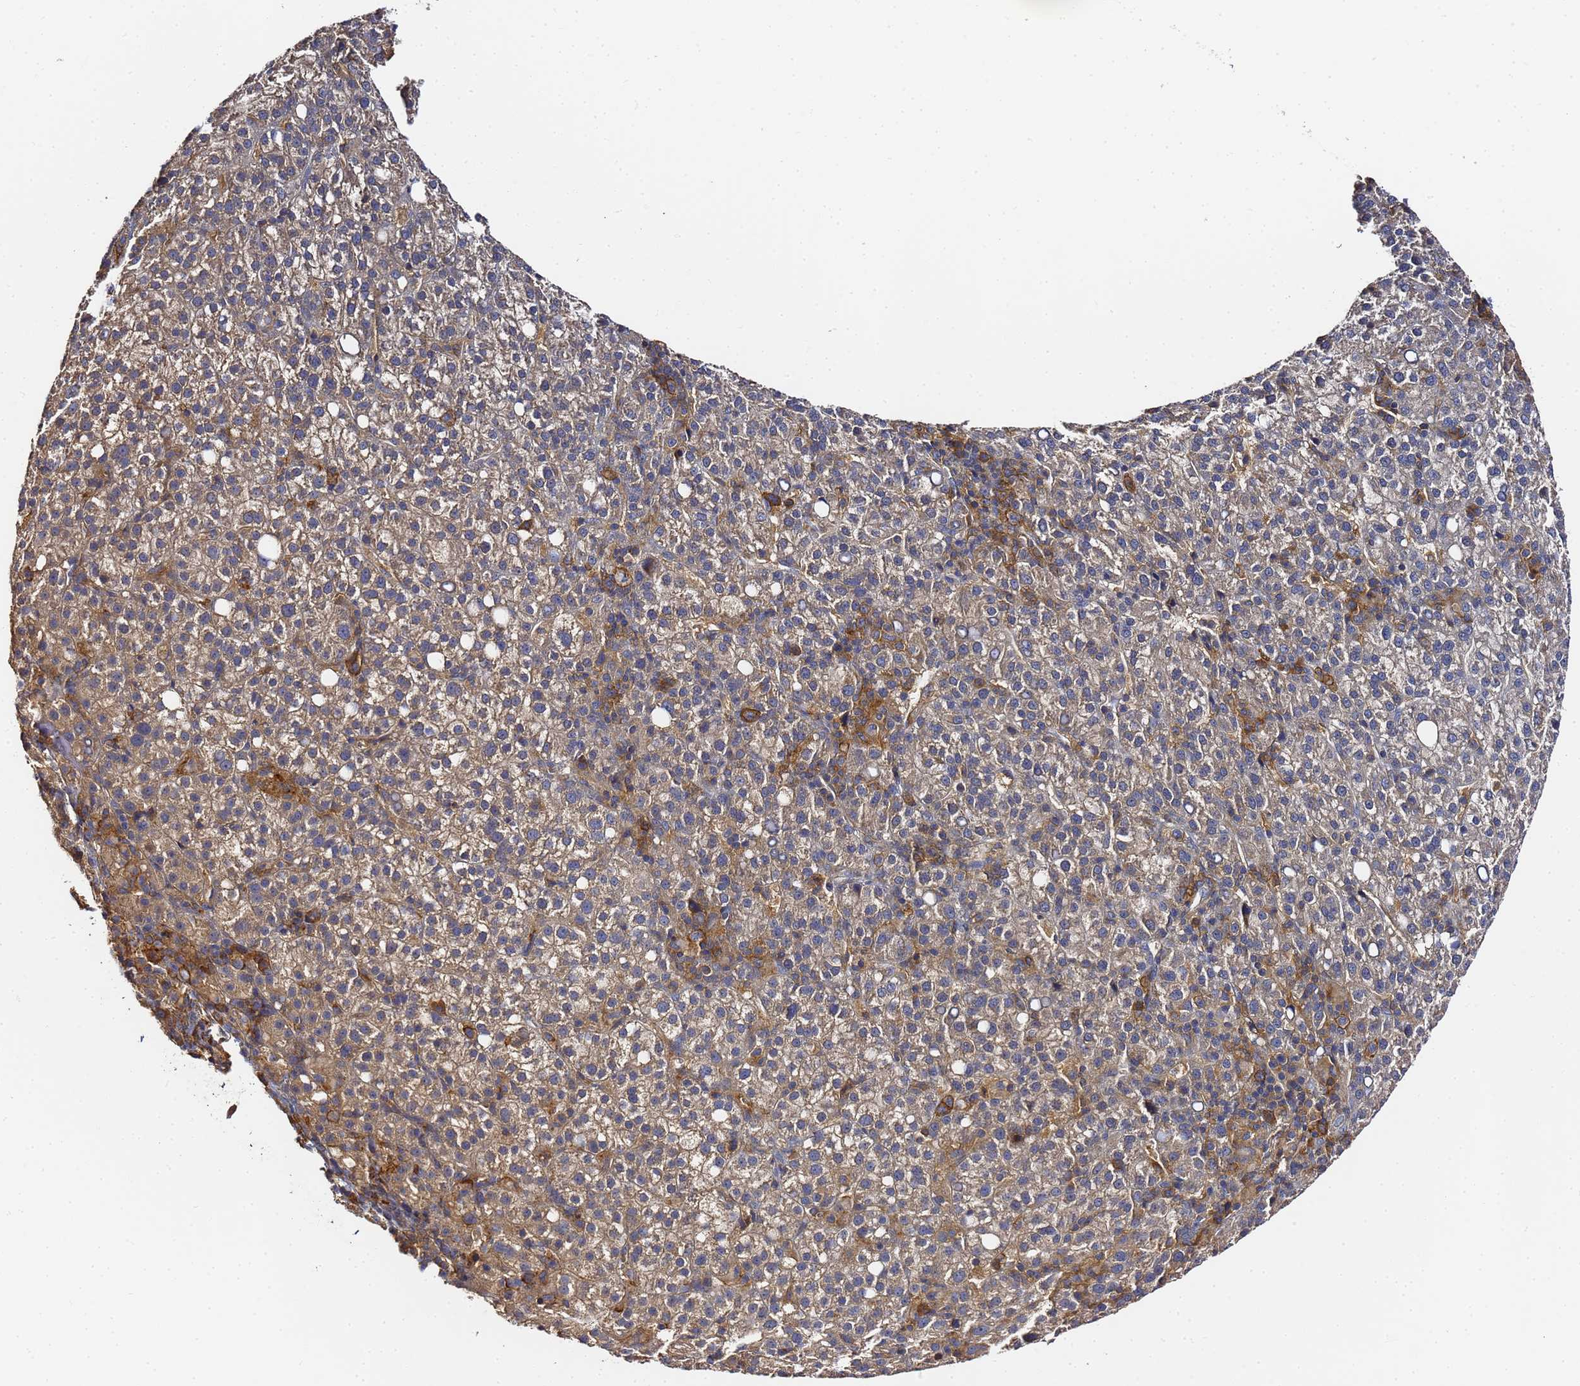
{"staining": {"intensity": "weak", "quantity": "25%-75%", "location": "cytoplasmic/membranous"}, "tissue": "liver cancer", "cell_type": "Tumor cells", "image_type": "cancer", "snomed": [{"axis": "morphology", "description": "Carcinoma, Hepatocellular, NOS"}, {"axis": "topography", "description": "Liver"}], "caption": "IHC (DAB (3,3'-diaminobenzidine)) staining of liver hepatocellular carcinoma demonstrates weak cytoplasmic/membranous protein expression in approximately 25%-75% of tumor cells. The staining was performed using DAB (3,3'-diaminobenzidine) to visualize the protein expression in brown, while the nuclei were stained in blue with hematoxylin (Magnification: 20x).", "gene": "LRRC69", "patient": {"sex": "female", "age": 58}}